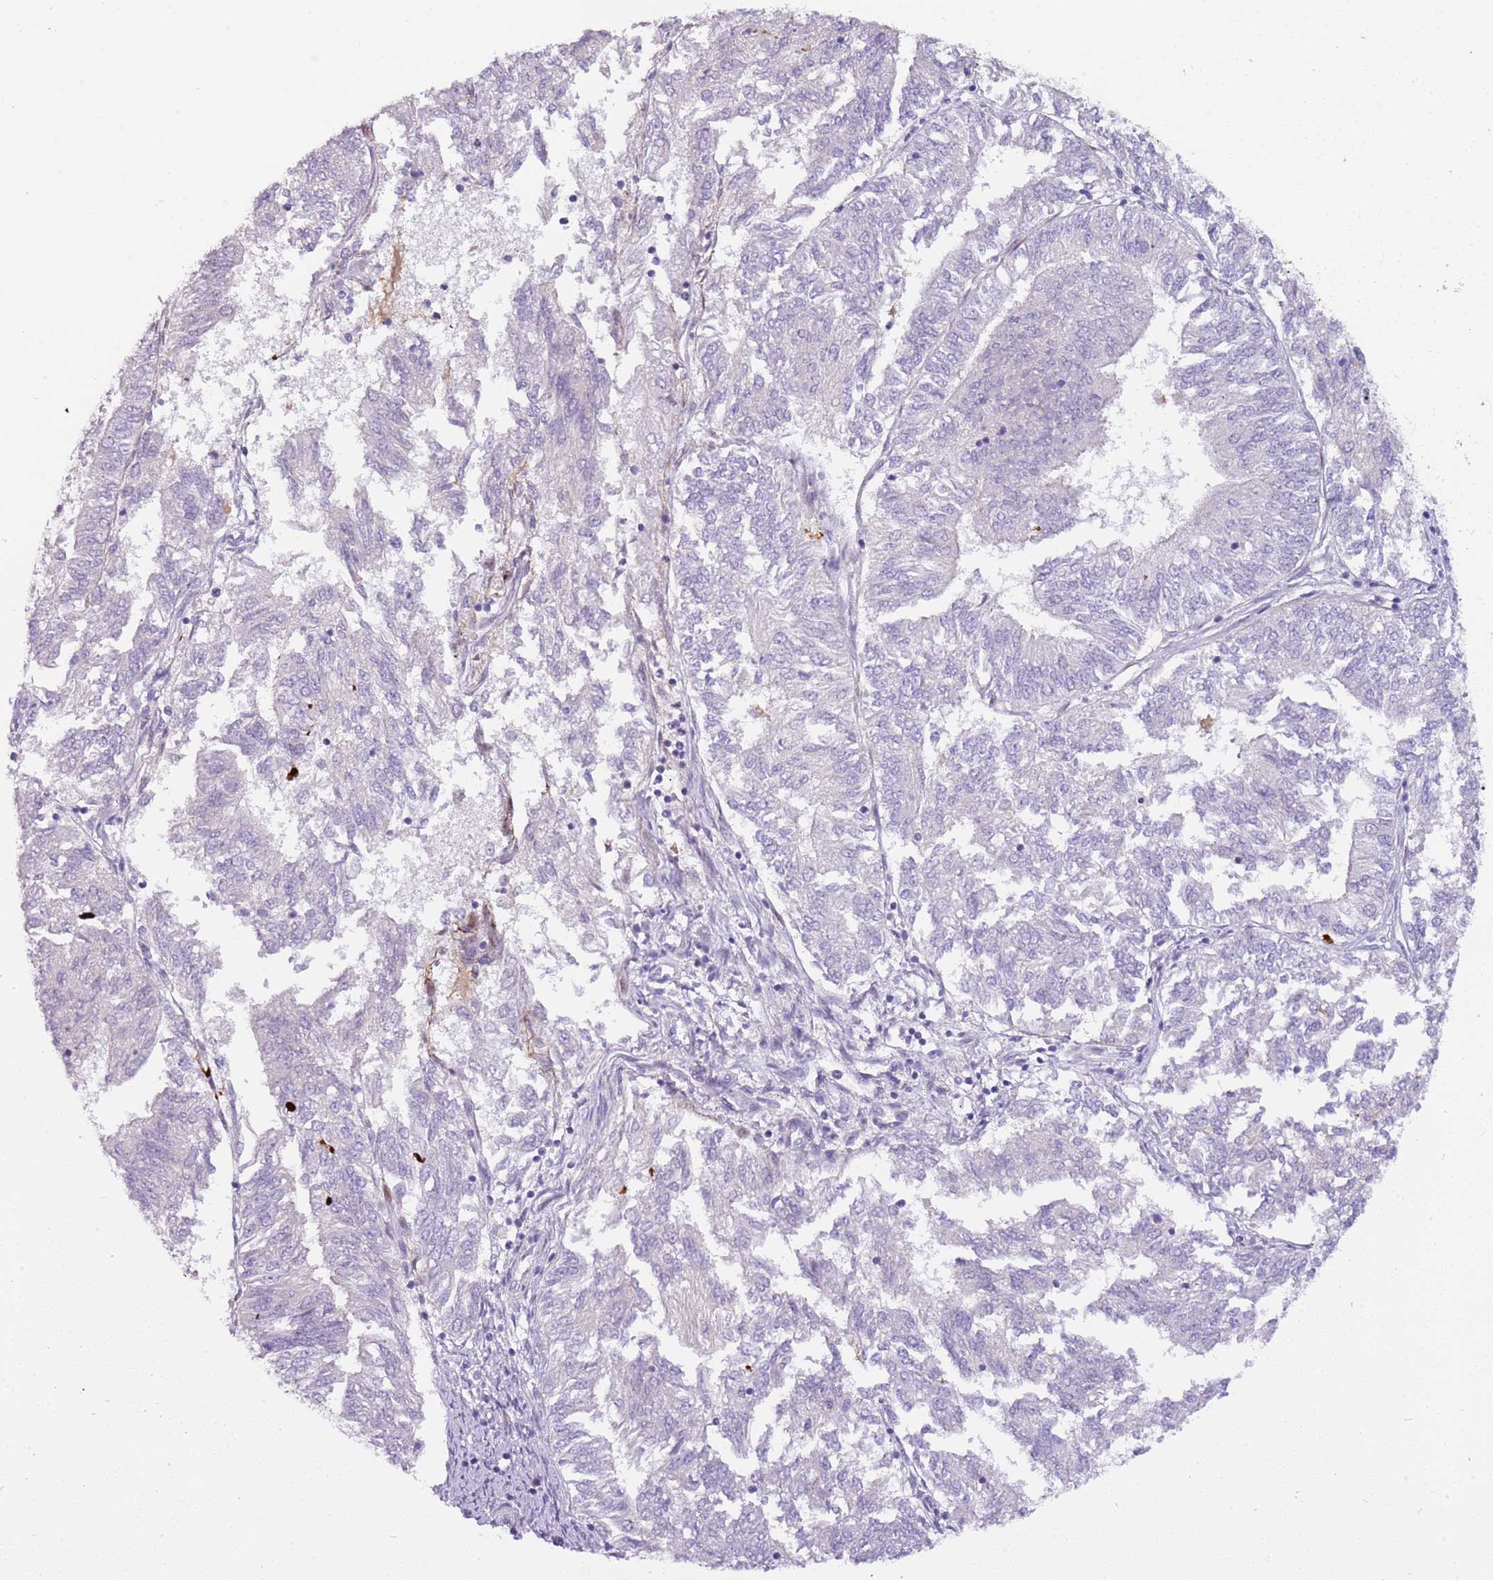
{"staining": {"intensity": "negative", "quantity": "none", "location": "none"}, "tissue": "endometrial cancer", "cell_type": "Tumor cells", "image_type": "cancer", "snomed": [{"axis": "morphology", "description": "Adenocarcinoma, NOS"}, {"axis": "topography", "description": "Endometrium"}], "caption": "IHC histopathology image of neoplastic tissue: human endometrial adenocarcinoma stained with DAB displays no significant protein expression in tumor cells.", "gene": "NKX2-3", "patient": {"sex": "female", "age": 58}}